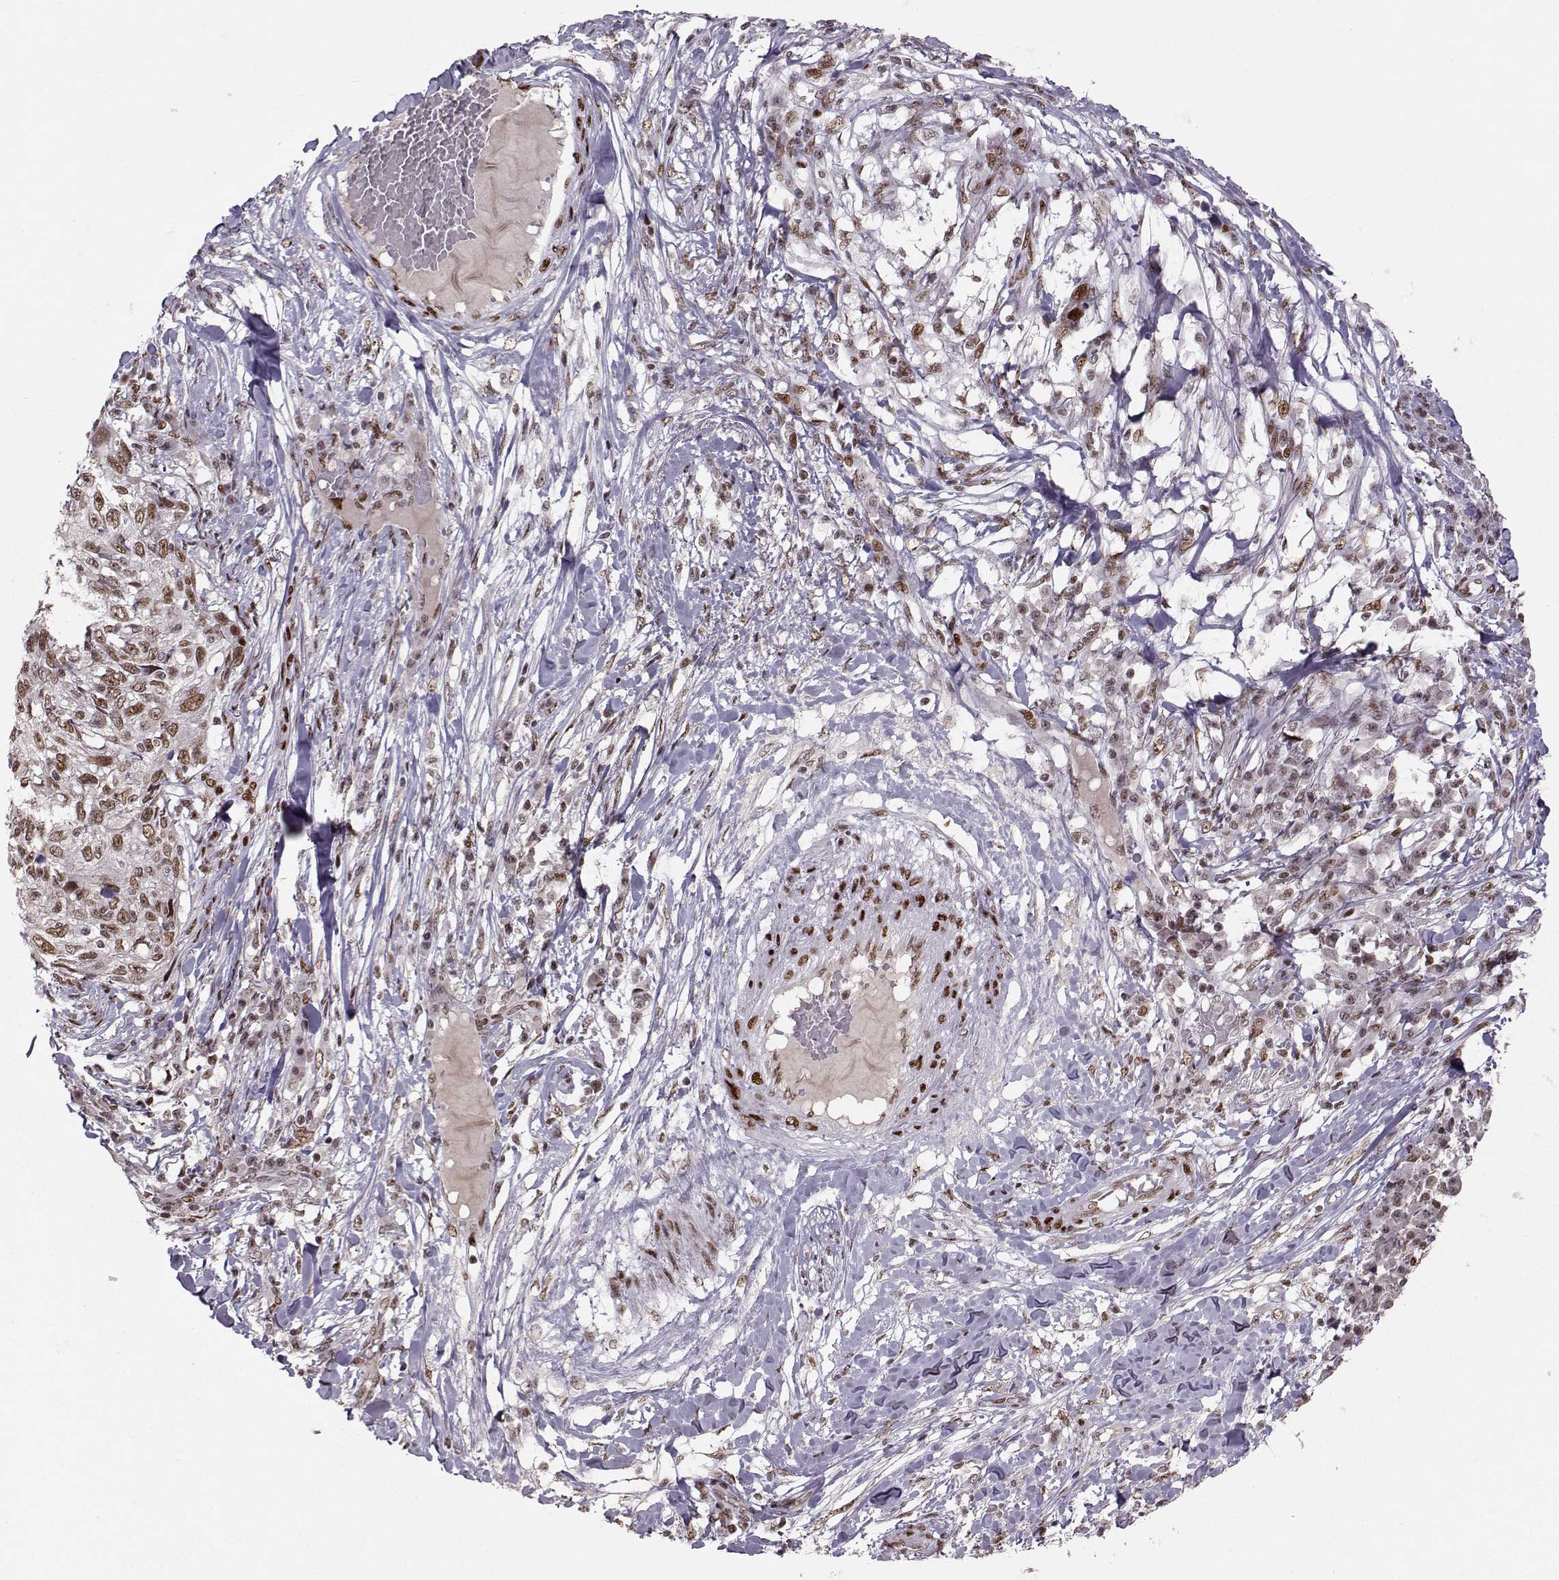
{"staining": {"intensity": "moderate", "quantity": ">75%", "location": "nuclear"}, "tissue": "skin cancer", "cell_type": "Tumor cells", "image_type": "cancer", "snomed": [{"axis": "morphology", "description": "Squamous cell carcinoma, NOS"}, {"axis": "topography", "description": "Skin"}], "caption": "Immunohistochemistry of skin cancer exhibits medium levels of moderate nuclear expression in about >75% of tumor cells.", "gene": "SNAPC2", "patient": {"sex": "male", "age": 92}}